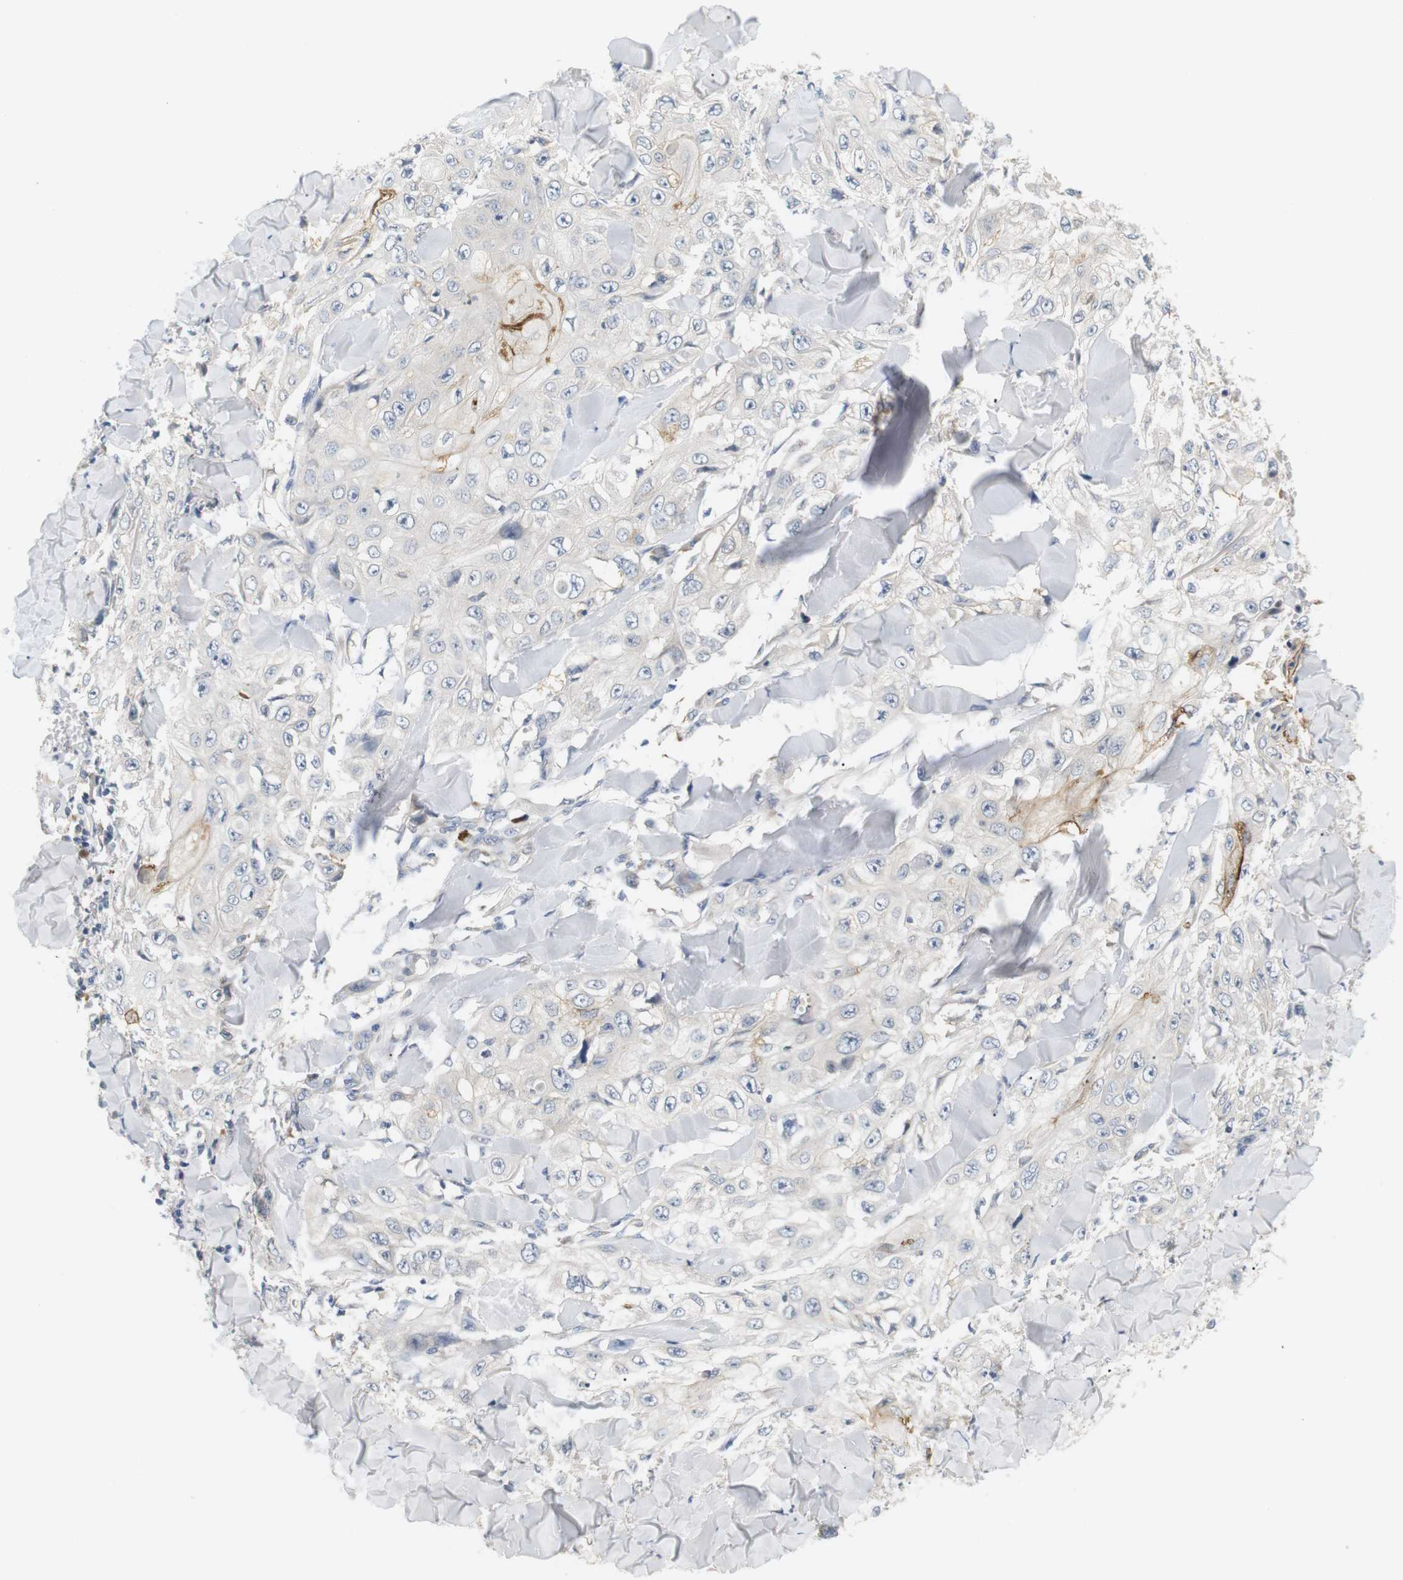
{"staining": {"intensity": "moderate", "quantity": "<25%", "location": "cytoplasmic/membranous"}, "tissue": "skin cancer", "cell_type": "Tumor cells", "image_type": "cancer", "snomed": [{"axis": "morphology", "description": "Squamous cell carcinoma, NOS"}, {"axis": "topography", "description": "Skin"}], "caption": "Skin squamous cell carcinoma stained with DAB immunohistochemistry exhibits low levels of moderate cytoplasmic/membranous positivity in about <25% of tumor cells.", "gene": "EVA1C", "patient": {"sex": "male", "age": 86}}